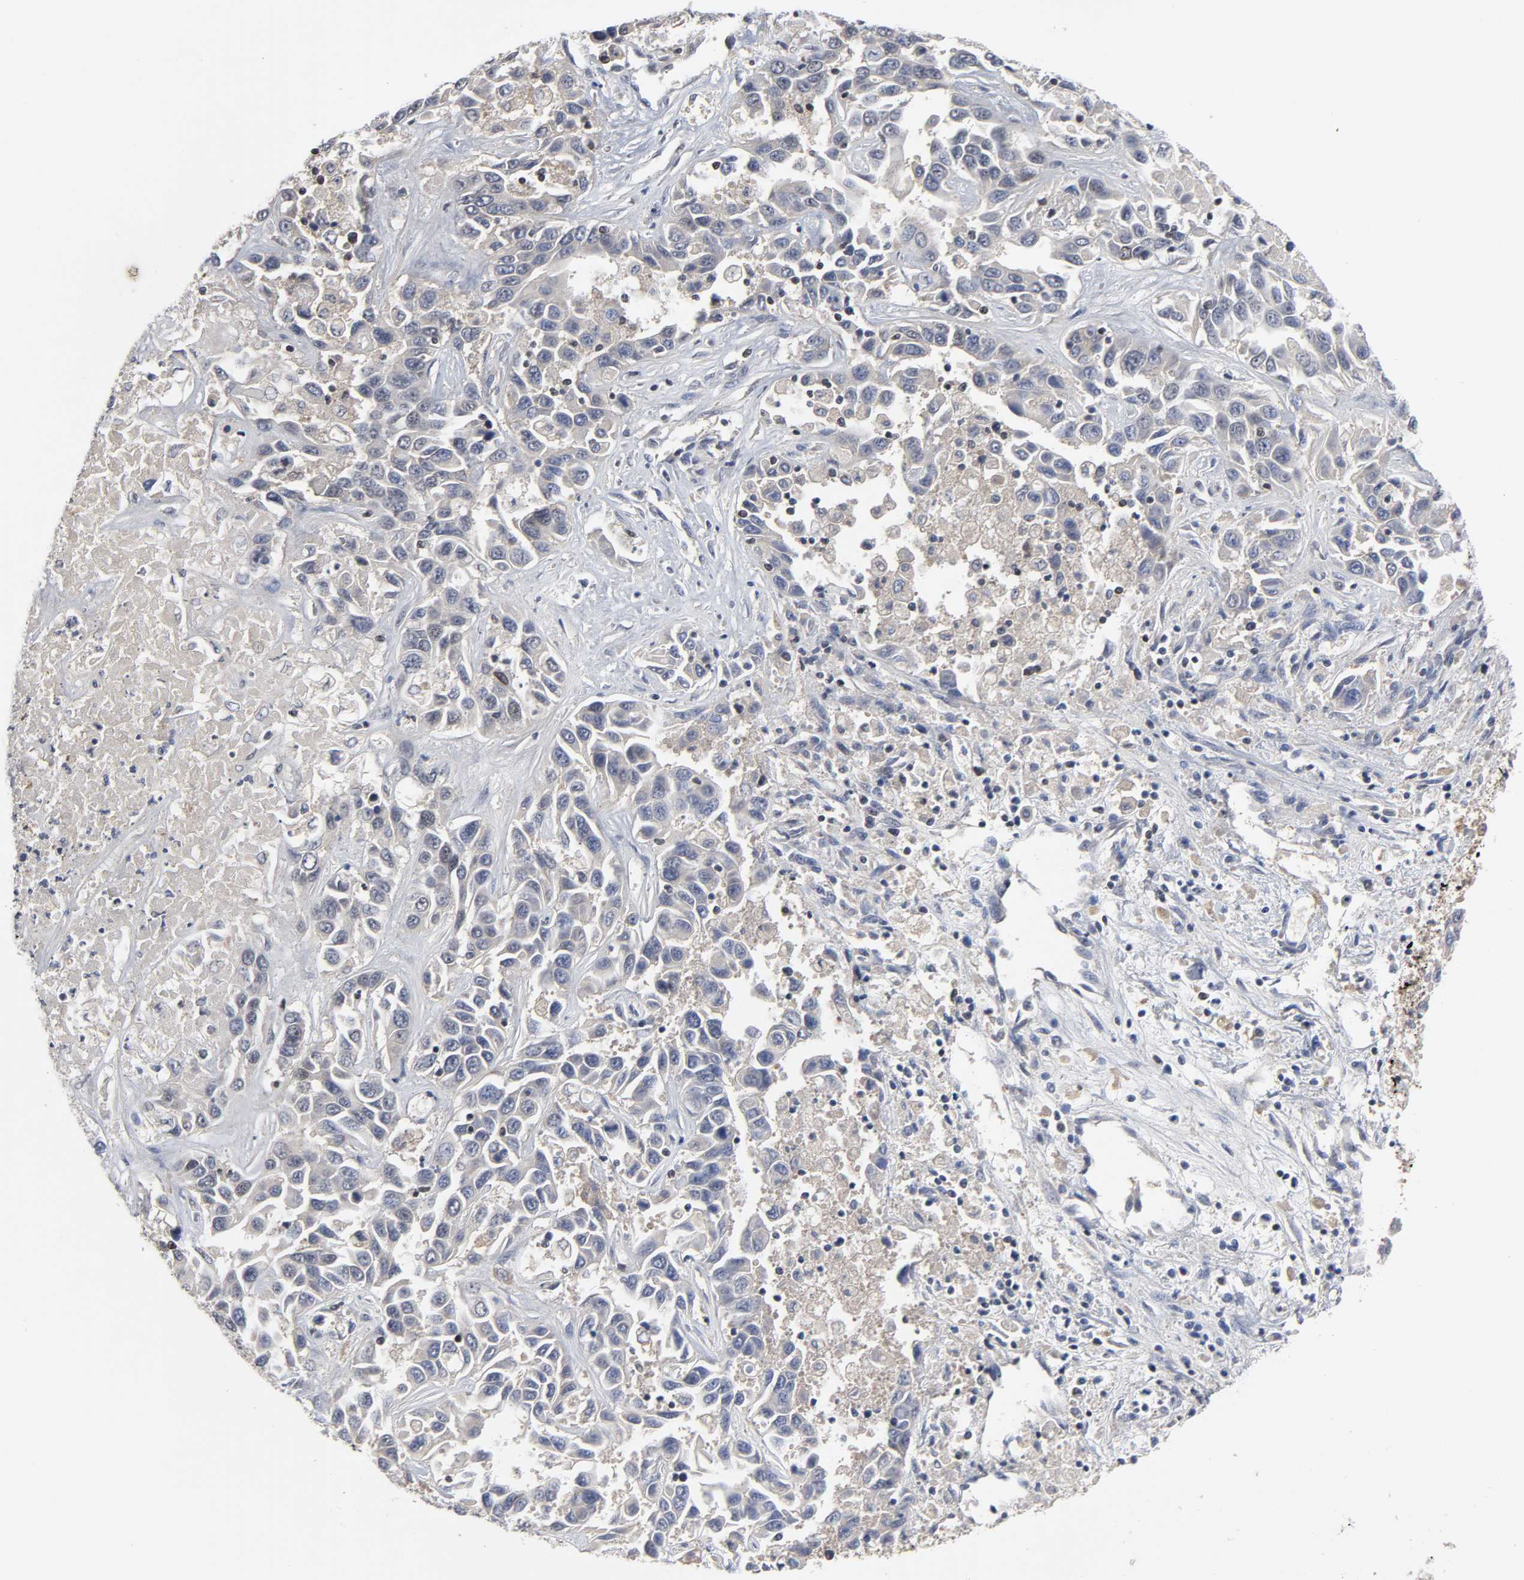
{"staining": {"intensity": "negative", "quantity": "none", "location": "none"}, "tissue": "liver cancer", "cell_type": "Tumor cells", "image_type": "cancer", "snomed": [{"axis": "morphology", "description": "Cholangiocarcinoma"}, {"axis": "topography", "description": "Liver"}], "caption": "Immunohistochemical staining of cholangiocarcinoma (liver) displays no significant staining in tumor cells.", "gene": "CPN2", "patient": {"sex": "female", "age": 52}}